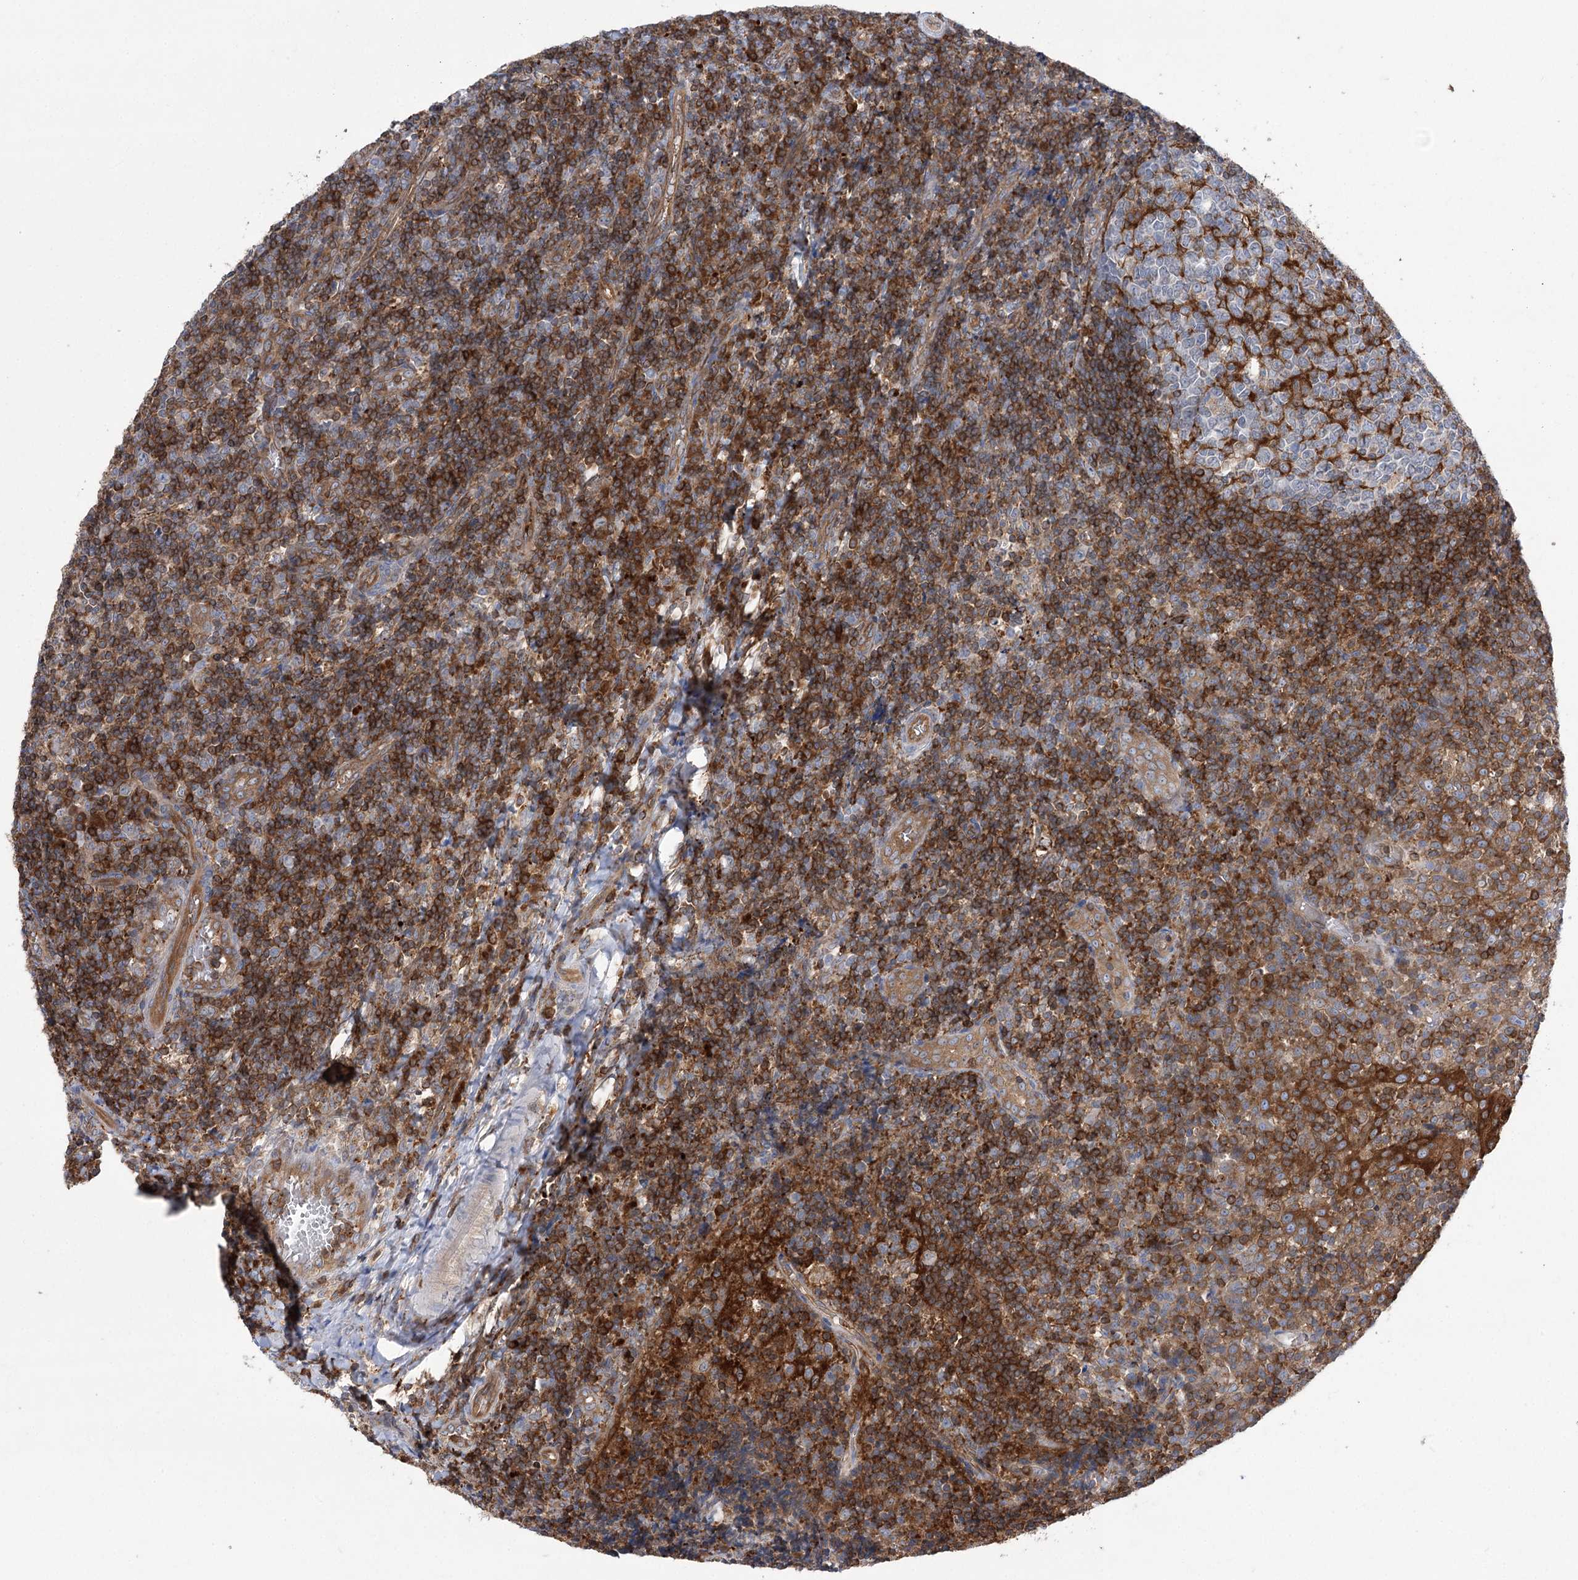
{"staining": {"intensity": "negative", "quantity": "none", "location": "none"}, "tissue": "tonsil", "cell_type": "Germinal center cells", "image_type": "normal", "snomed": [{"axis": "morphology", "description": "Normal tissue, NOS"}, {"axis": "topography", "description": "Tonsil"}], "caption": "The immunohistochemistry micrograph has no significant expression in germinal center cells of tonsil.", "gene": "VPS37B", "patient": {"sex": "female", "age": 19}}